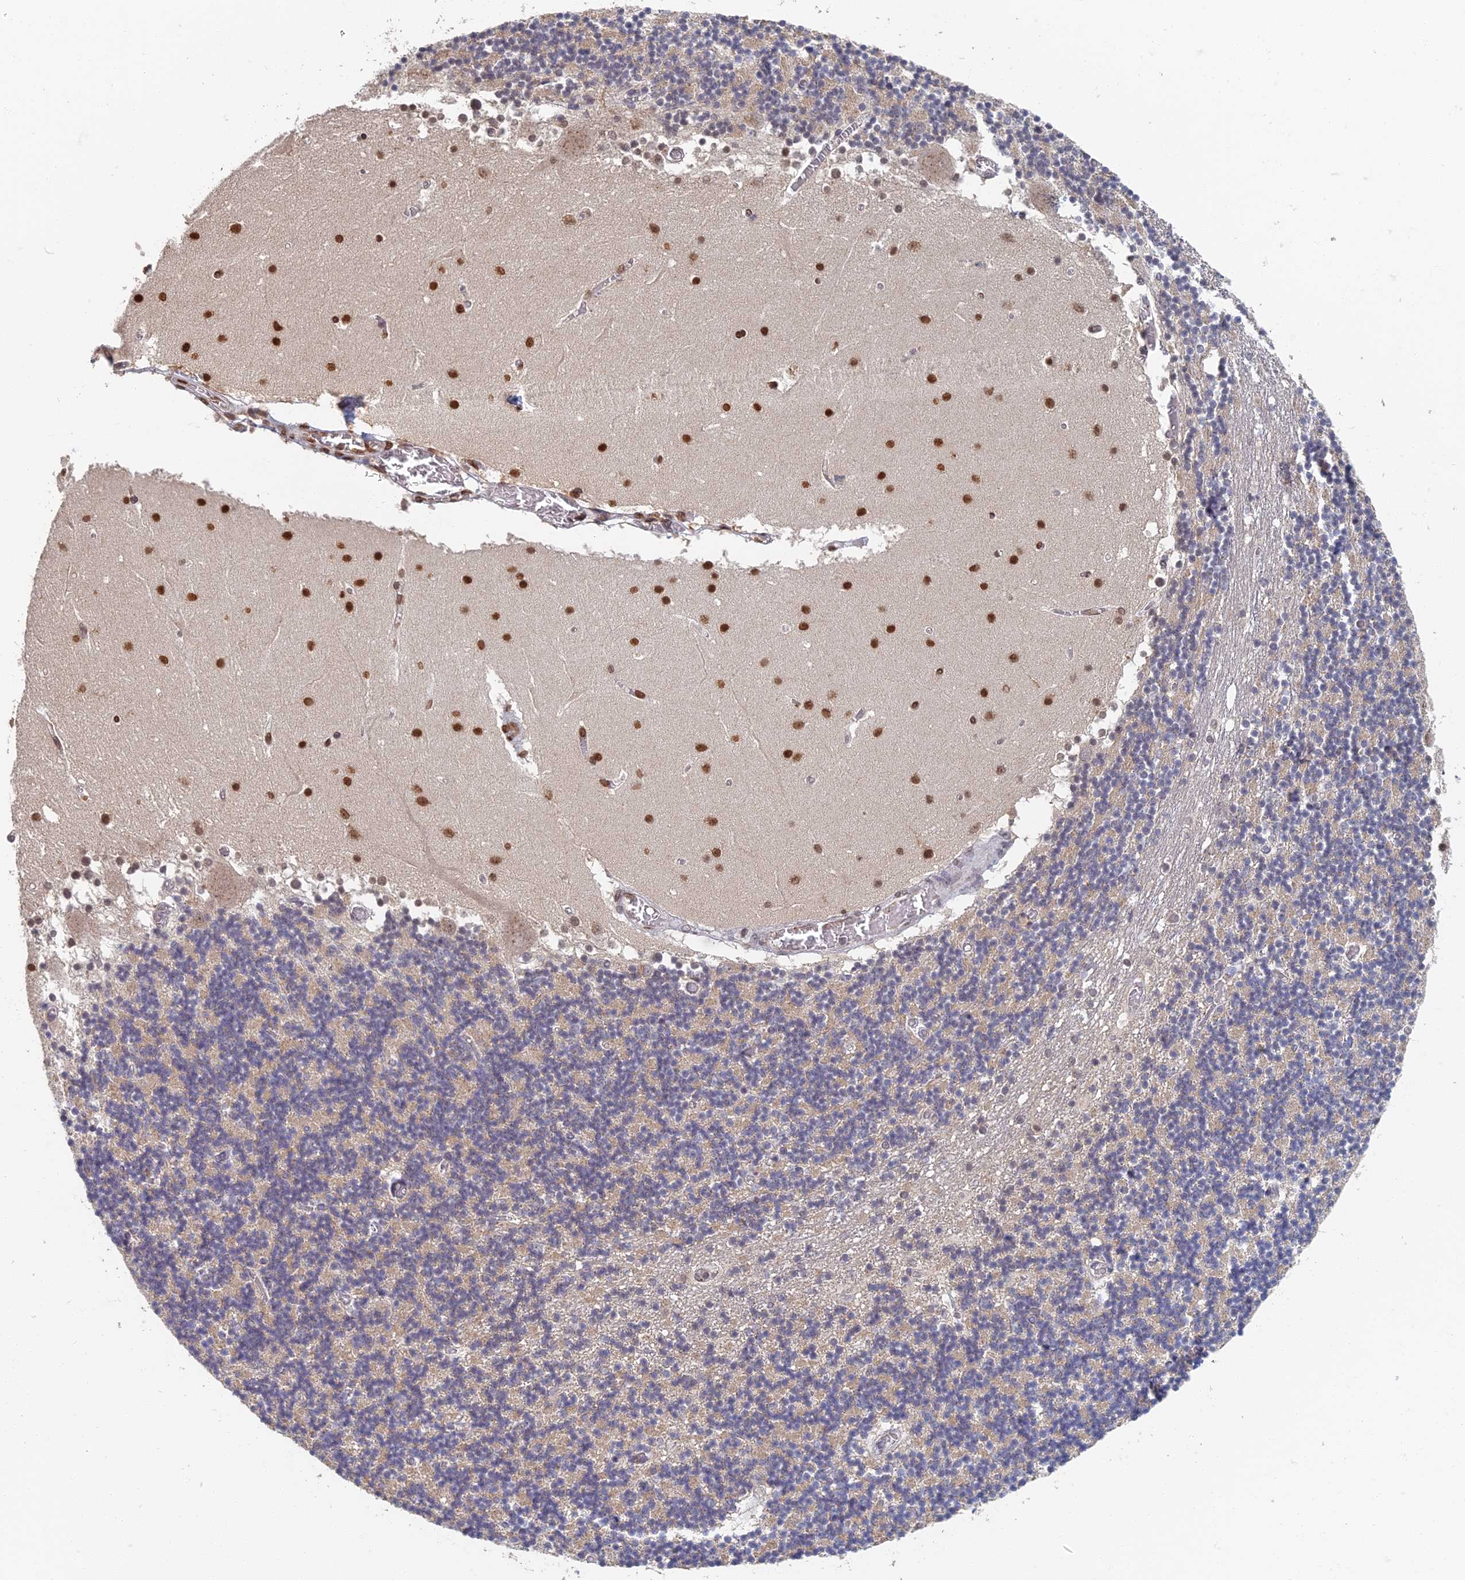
{"staining": {"intensity": "negative", "quantity": "none", "location": "none"}, "tissue": "cerebellum", "cell_type": "Cells in granular layer", "image_type": "normal", "snomed": [{"axis": "morphology", "description": "Normal tissue, NOS"}, {"axis": "topography", "description": "Cerebellum"}], "caption": "This micrograph is of unremarkable cerebellum stained with immunohistochemistry to label a protein in brown with the nuclei are counter-stained blue. There is no positivity in cells in granular layer. Brightfield microscopy of IHC stained with DAB (brown) and hematoxylin (blue), captured at high magnification.", "gene": "GPATCH1", "patient": {"sex": "female", "age": 28}}